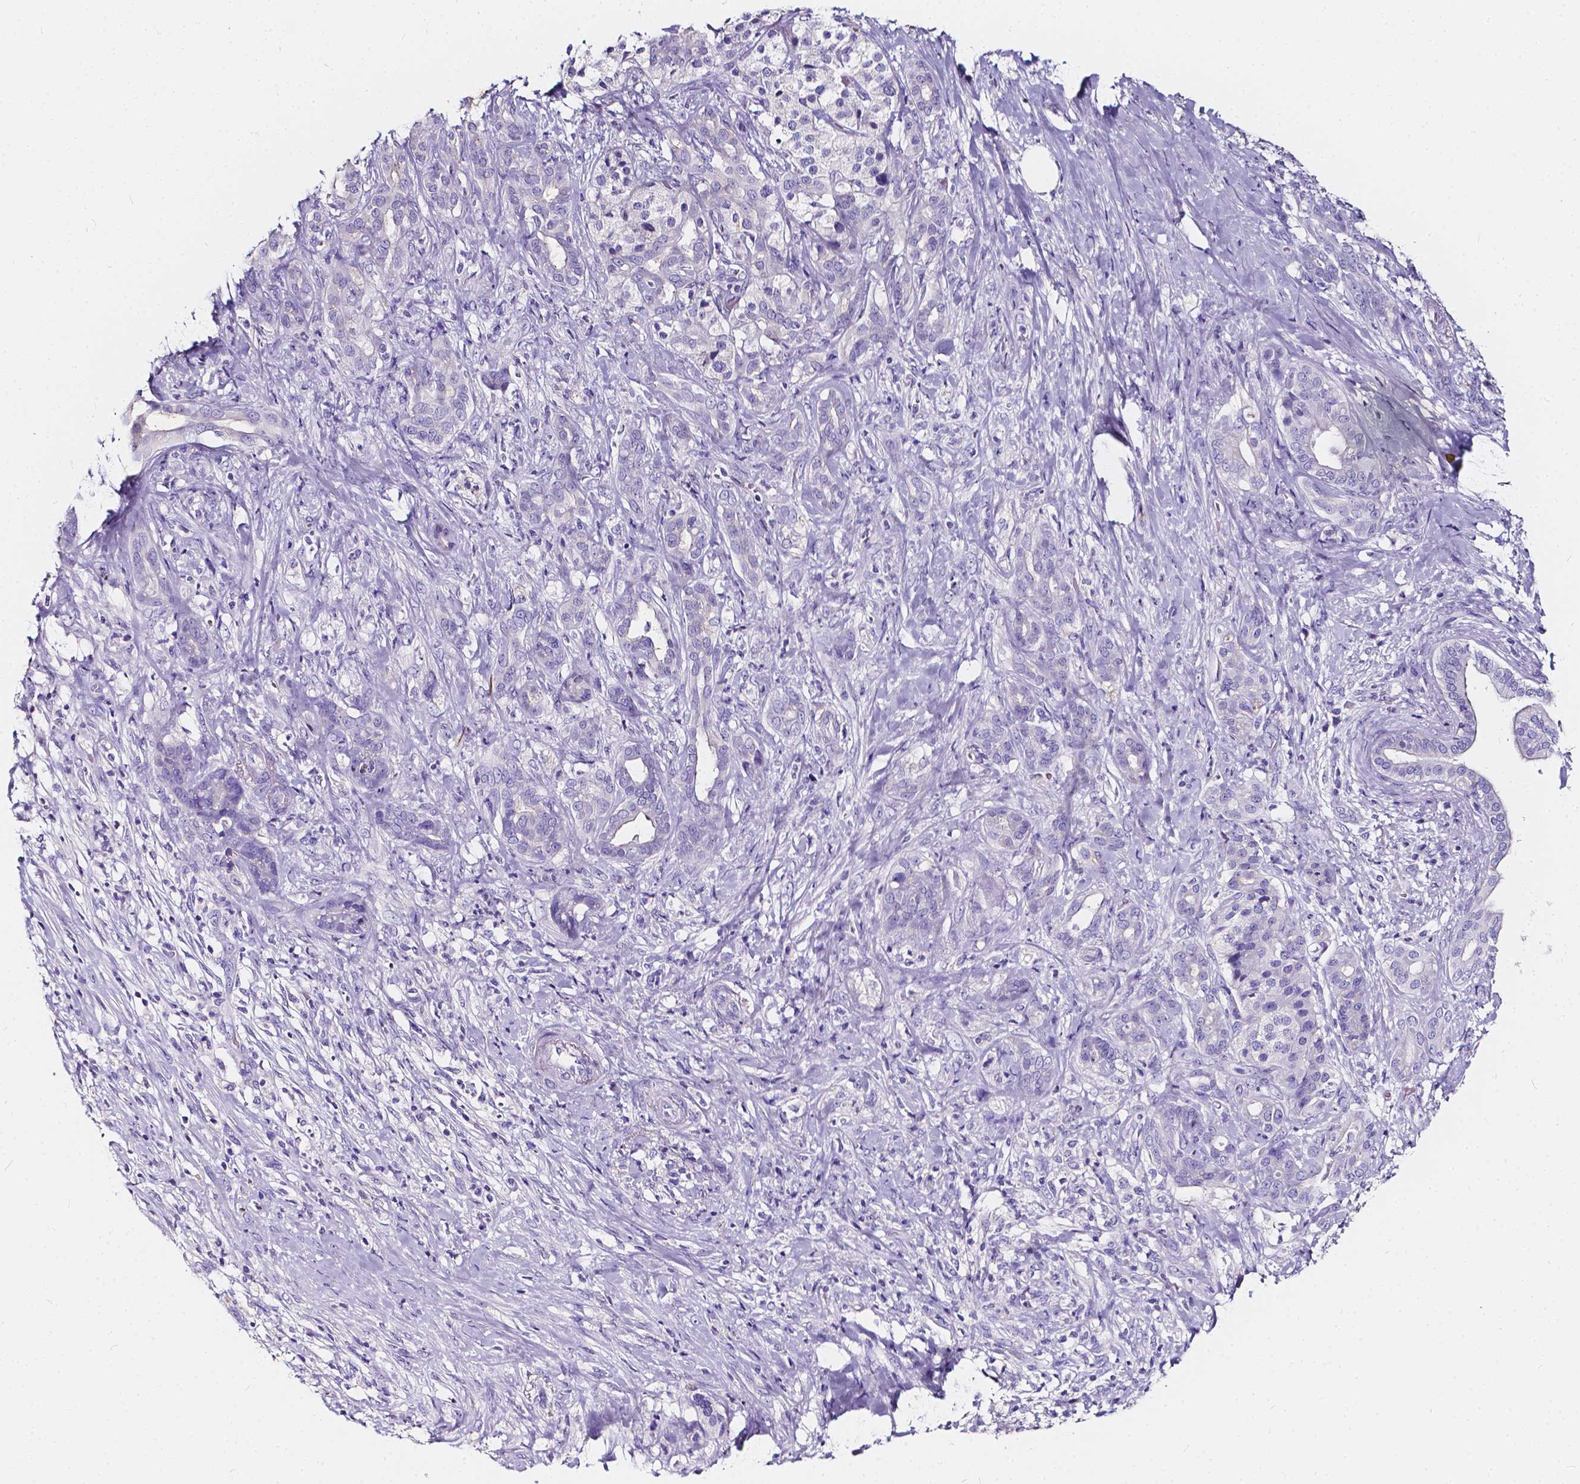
{"staining": {"intensity": "negative", "quantity": "none", "location": "none"}, "tissue": "pancreatic cancer", "cell_type": "Tumor cells", "image_type": "cancer", "snomed": [{"axis": "morphology", "description": "Normal tissue, NOS"}, {"axis": "morphology", "description": "Inflammation, NOS"}, {"axis": "morphology", "description": "Adenocarcinoma, NOS"}, {"axis": "topography", "description": "Pancreas"}], "caption": "Tumor cells show no significant protein expression in adenocarcinoma (pancreatic). (Brightfield microscopy of DAB immunohistochemistry (IHC) at high magnification).", "gene": "CLSTN2", "patient": {"sex": "male", "age": 57}}